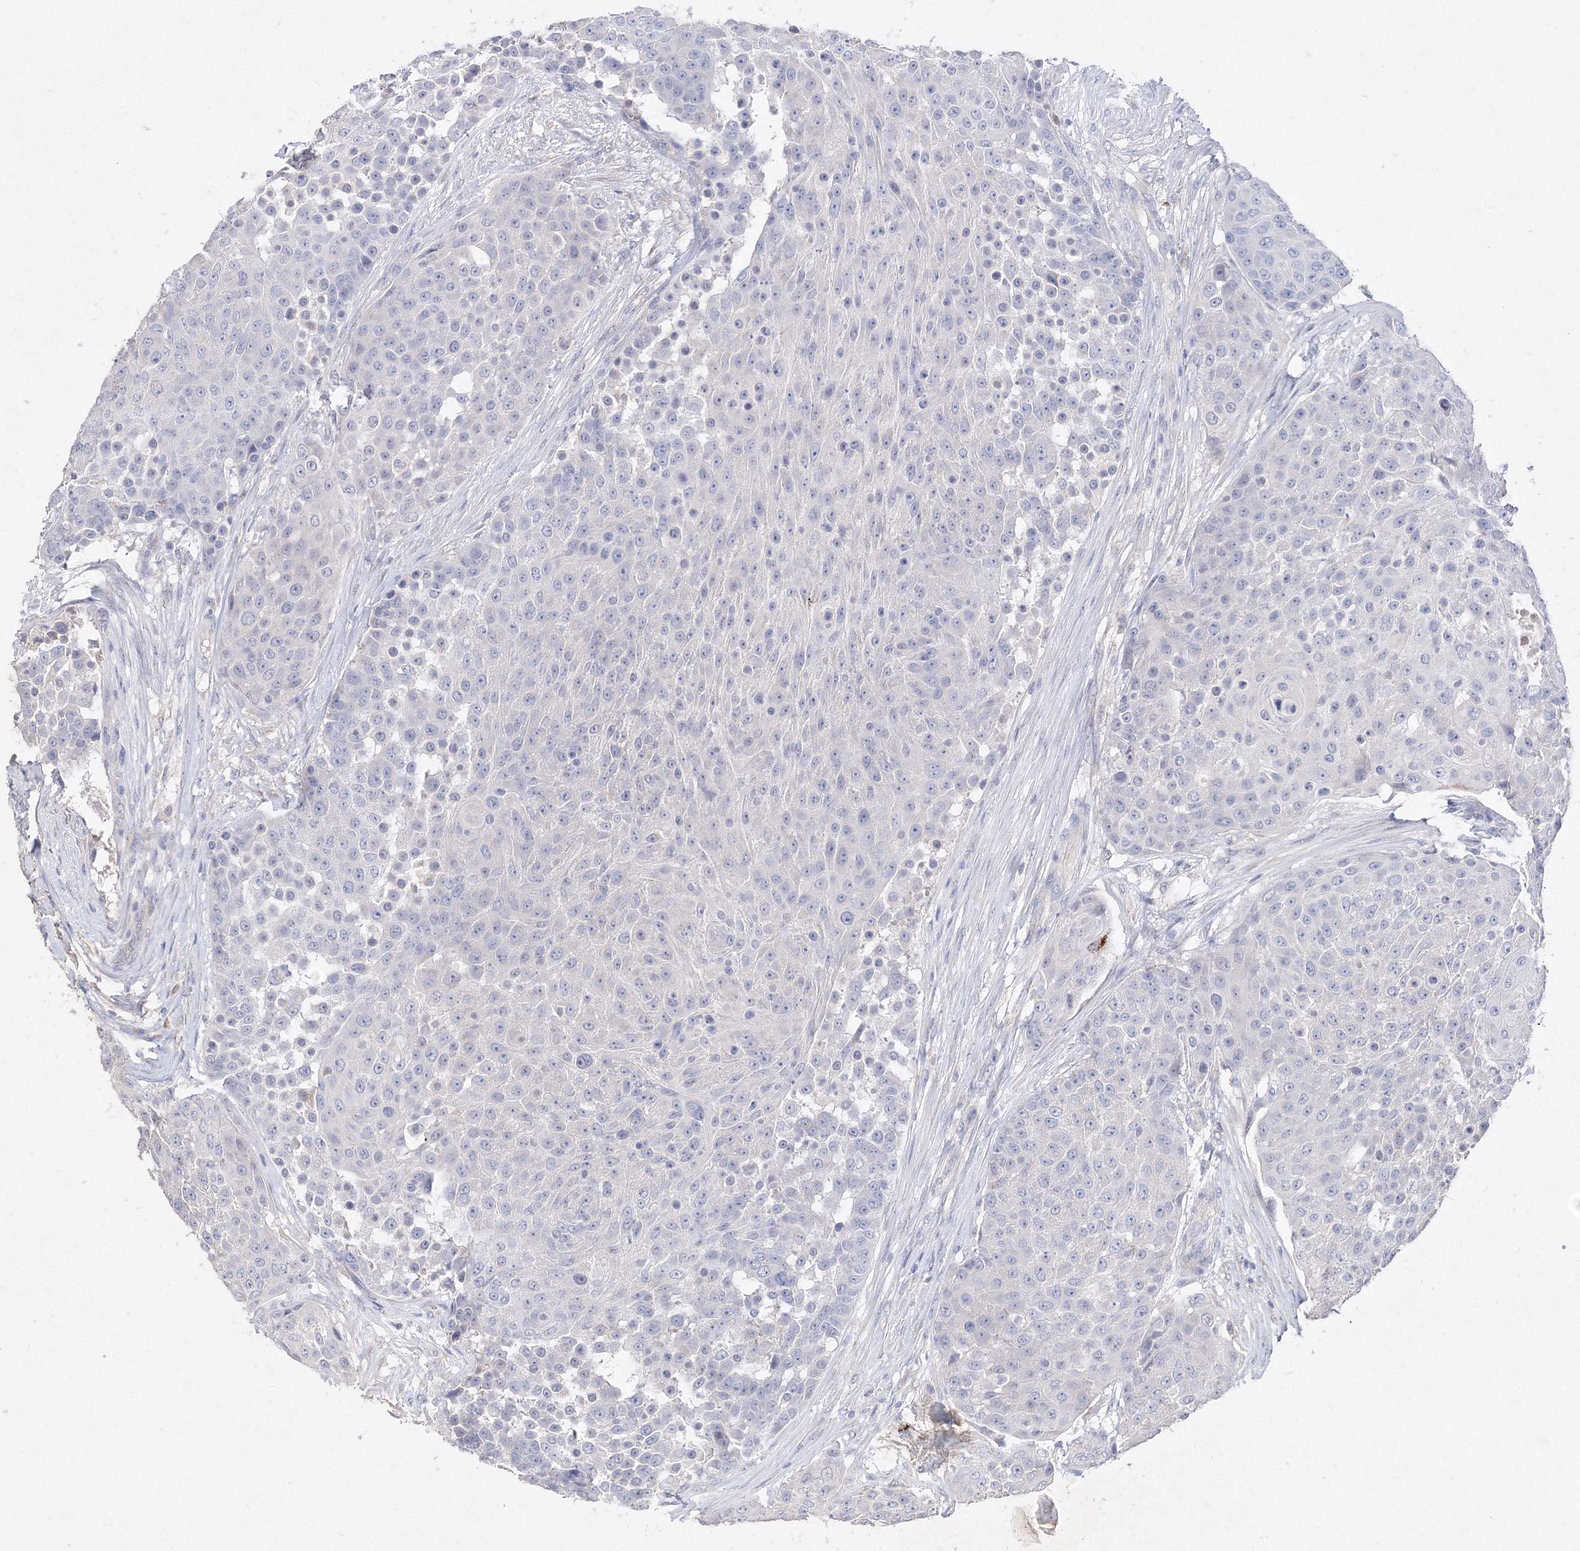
{"staining": {"intensity": "negative", "quantity": "none", "location": "none"}, "tissue": "urothelial cancer", "cell_type": "Tumor cells", "image_type": "cancer", "snomed": [{"axis": "morphology", "description": "Urothelial carcinoma, High grade"}, {"axis": "topography", "description": "Urinary bladder"}], "caption": "Image shows no protein positivity in tumor cells of urothelial cancer tissue. (DAB immunohistochemistry (IHC) visualized using brightfield microscopy, high magnification).", "gene": "GLS", "patient": {"sex": "female", "age": 63}}